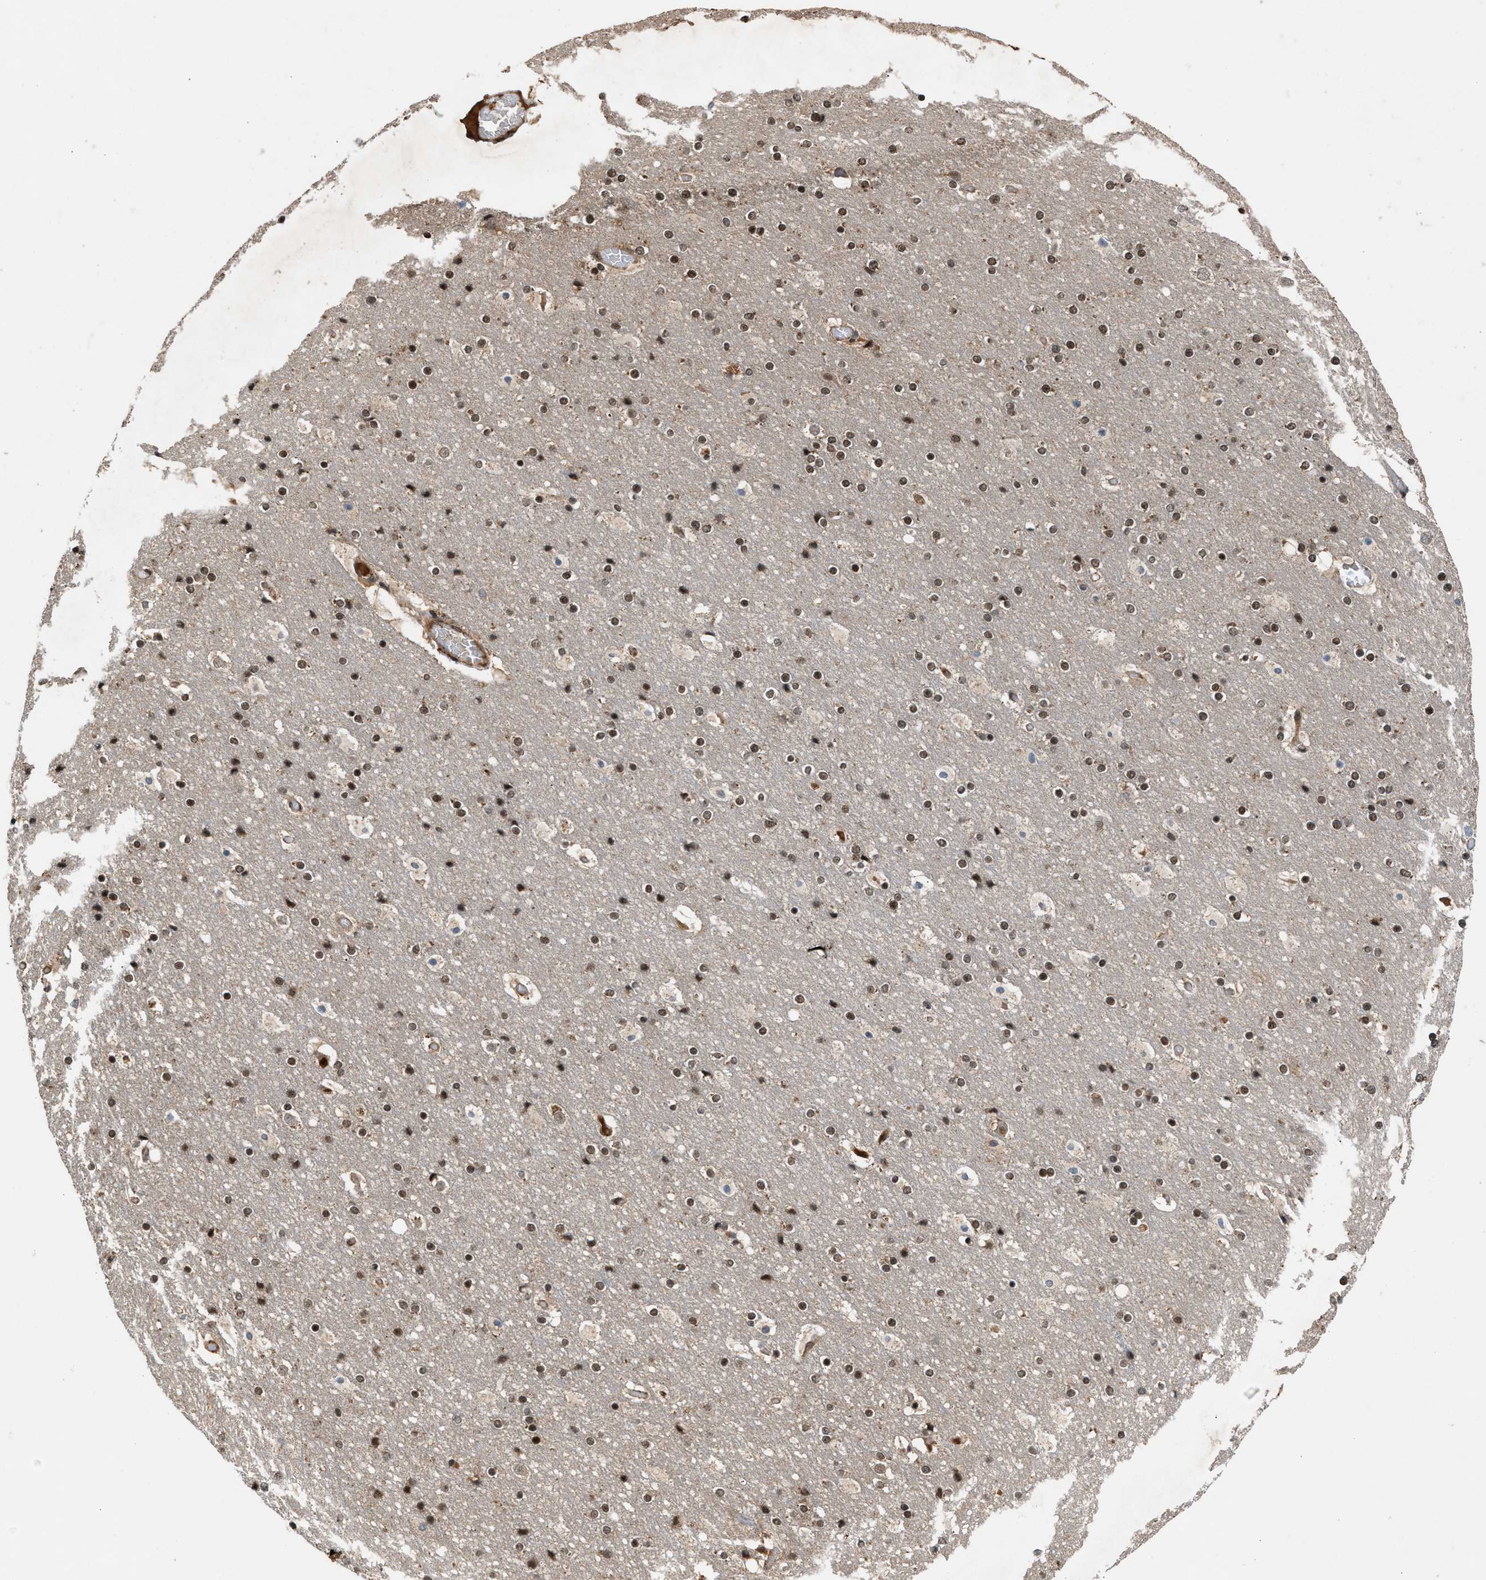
{"staining": {"intensity": "weak", "quantity": "25%-75%", "location": "cytoplasmic/membranous"}, "tissue": "cerebral cortex", "cell_type": "Endothelial cells", "image_type": "normal", "snomed": [{"axis": "morphology", "description": "Normal tissue, NOS"}, {"axis": "topography", "description": "Cerebral cortex"}], "caption": "This image shows benign cerebral cortex stained with IHC to label a protein in brown. The cytoplasmic/membranous of endothelial cells show weak positivity for the protein. Nuclei are counter-stained blue.", "gene": "RUSC2", "patient": {"sex": "male", "age": 57}}